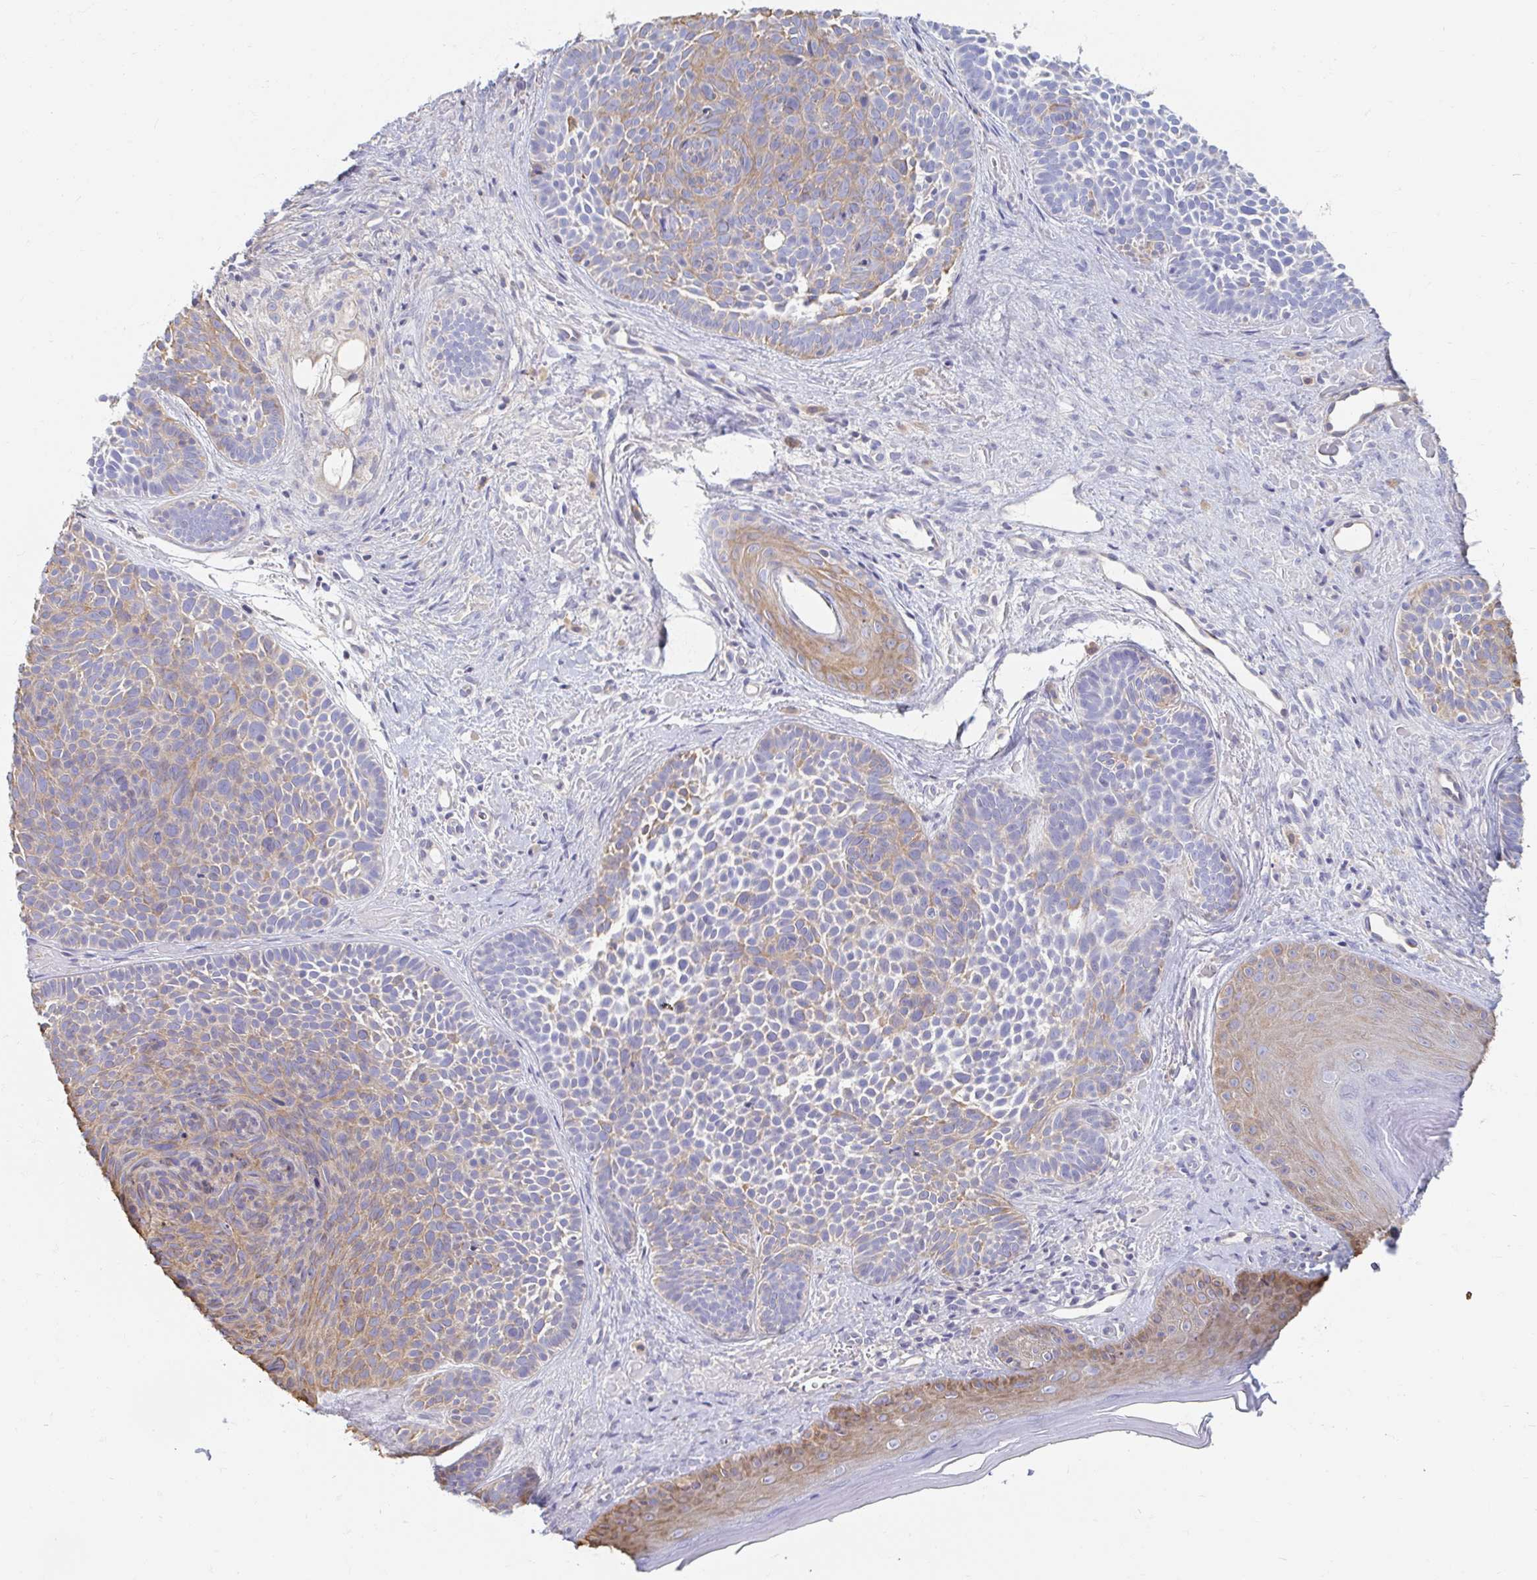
{"staining": {"intensity": "weak", "quantity": "25%-75%", "location": "cytoplasmic/membranous"}, "tissue": "skin cancer", "cell_type": "Tumor cells", "image_type": "cancer", "snomed": [{"axis": "morphology", "description": "Basal cell carcinoma"}, {"axis": "topography", "description": "Skin"}], "caption": "Weak cytoplasmic/membranous staining for a protein is identified in about 25%-75% of tumor cells of skin cancer (basal cell carcinoma) using immunohistochemistry.", "gene": "MYLK2", "patient": {"sex": "male", "age": 81}}